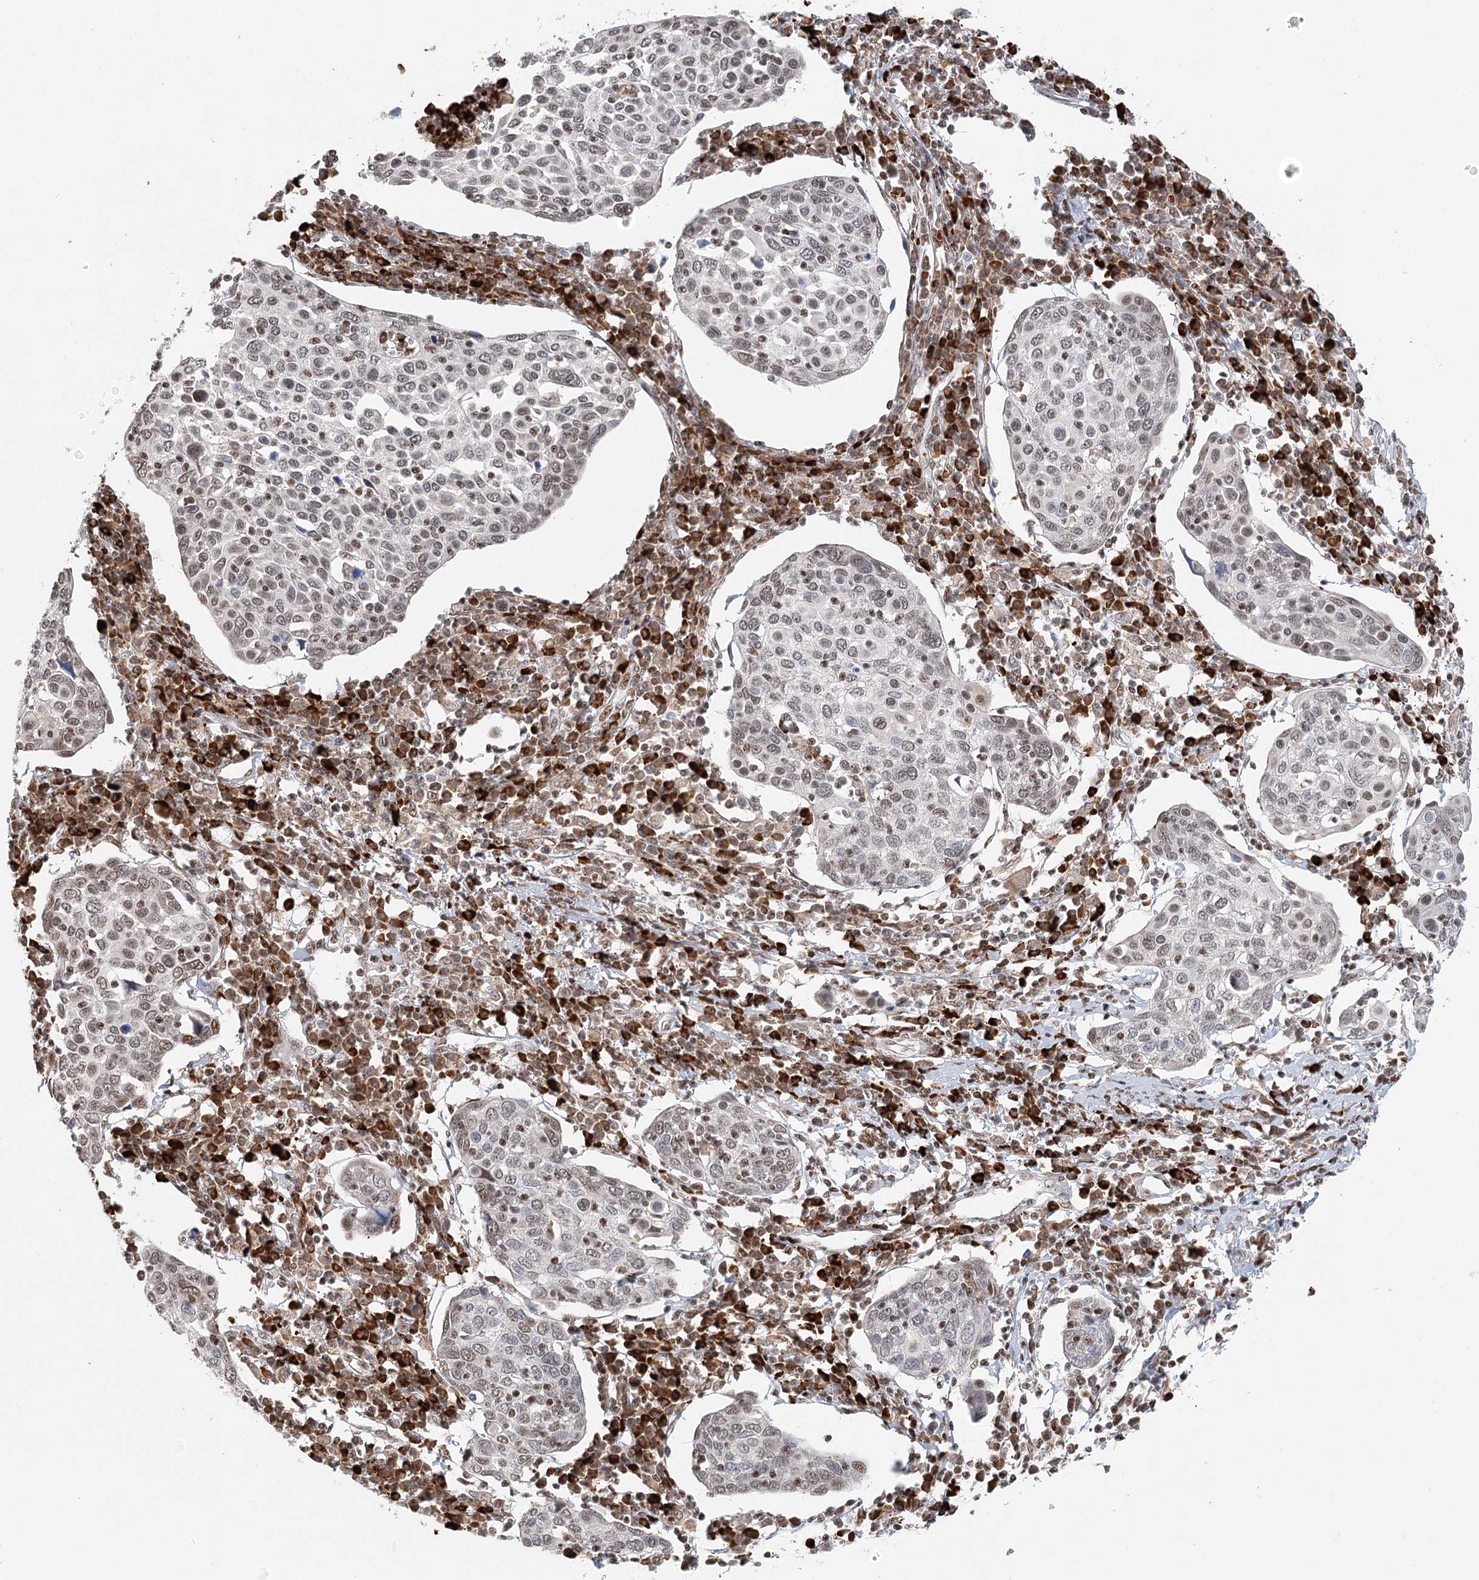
{"staining": {"intensity": "weak", "quantity": ">75%", "location": "nuclear"}, "tissue": "cervical cancer", "cell_type": "Tumor cells", "image_type": "cancer", "snomed": [{"axis": "morphology", "description": "Squamous cell carcinoma, NOS"}, {"axis": "topography", "description": "Cervix"}], "caption": "Protein analysis of squamous cell carcinoma (cervical) tissue displays weak nuclear staining in approximately >75% of tumor cells.", "gene": "BNIP5", "patient": {"sex": "female", "age": 40}}